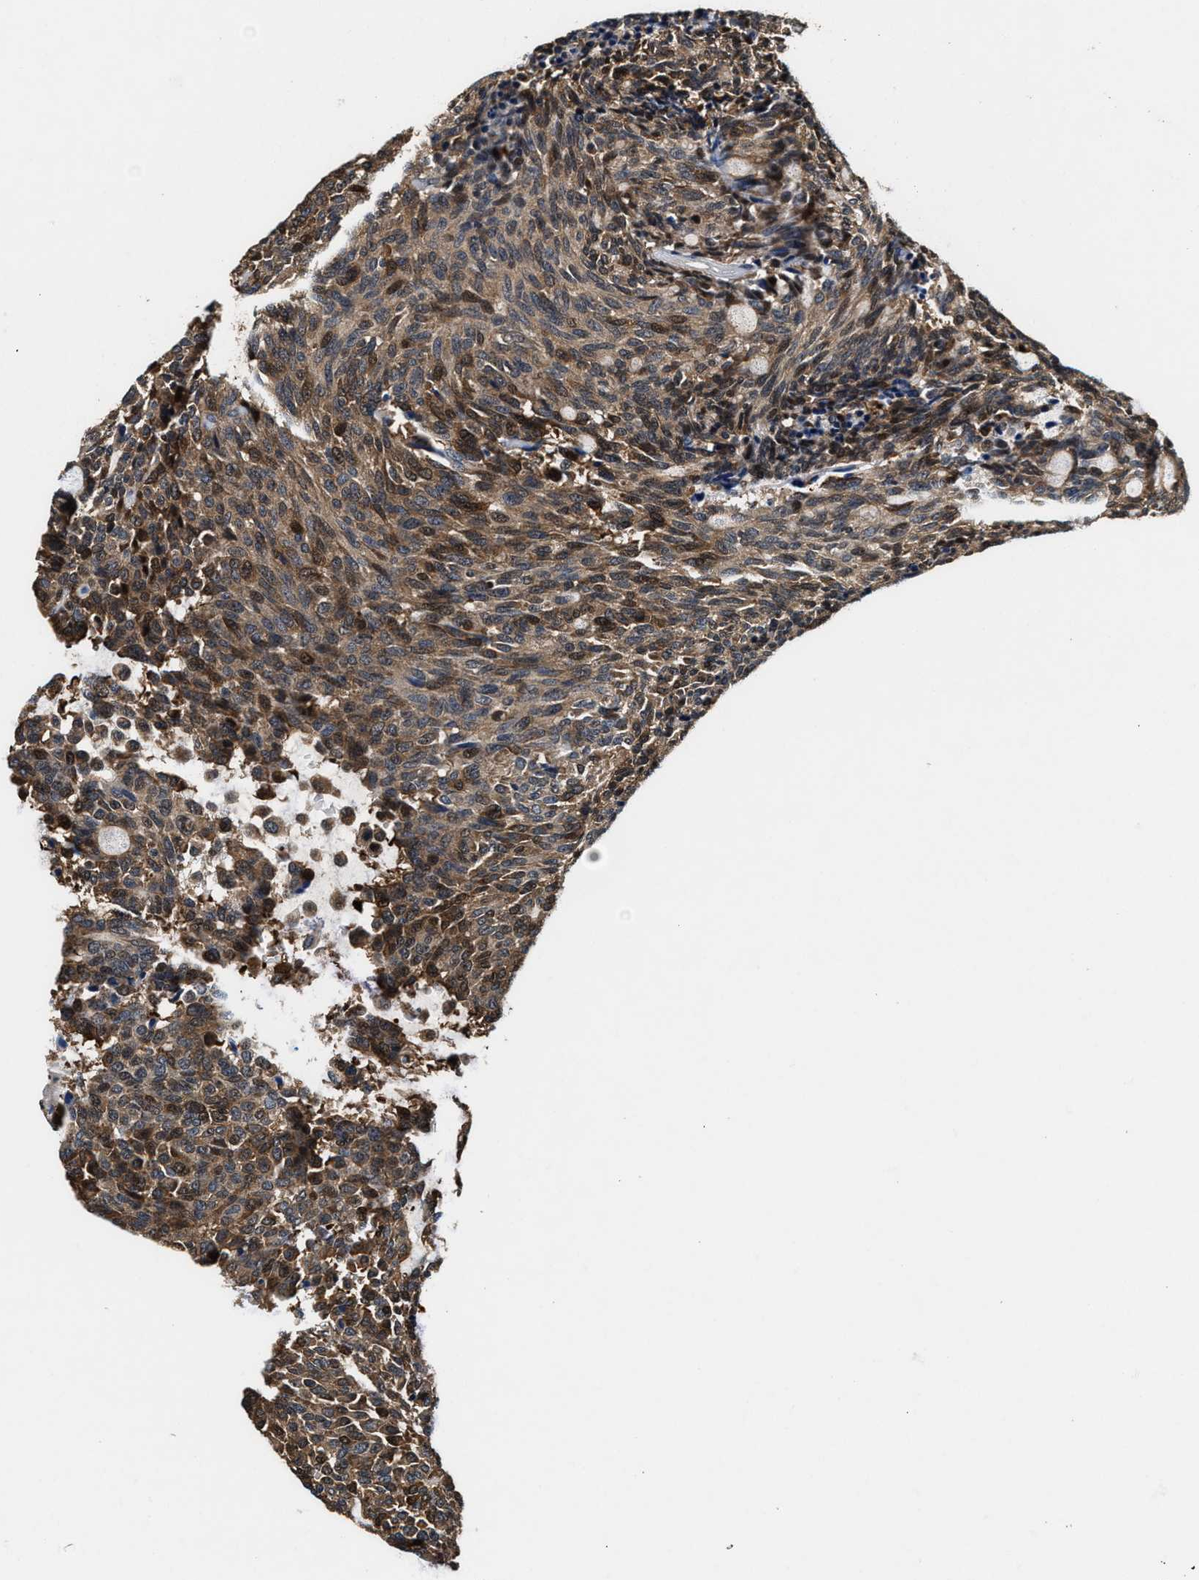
{"staining": {"intensity": "weak", "quantity": ">75%", "location": "cytoplasmic/membranous"}, "tissue": "carcinoid", "cell_type": "Tumor cells", "image_type": "cancer", "snomed": [{"axis": "morphology", "description": "Carcinoid, malignant, NOS"}, {"axis": "topography", "description": "Pancreas"}], "caption": "This is an image of immunohistochemistry (IHC) staining of carcinoid, which shows weak staining in the cytoplasmic/membranous of tumor cells.", "gene": "PHPT1", "patient": {"sex": "female", "age": 54}}